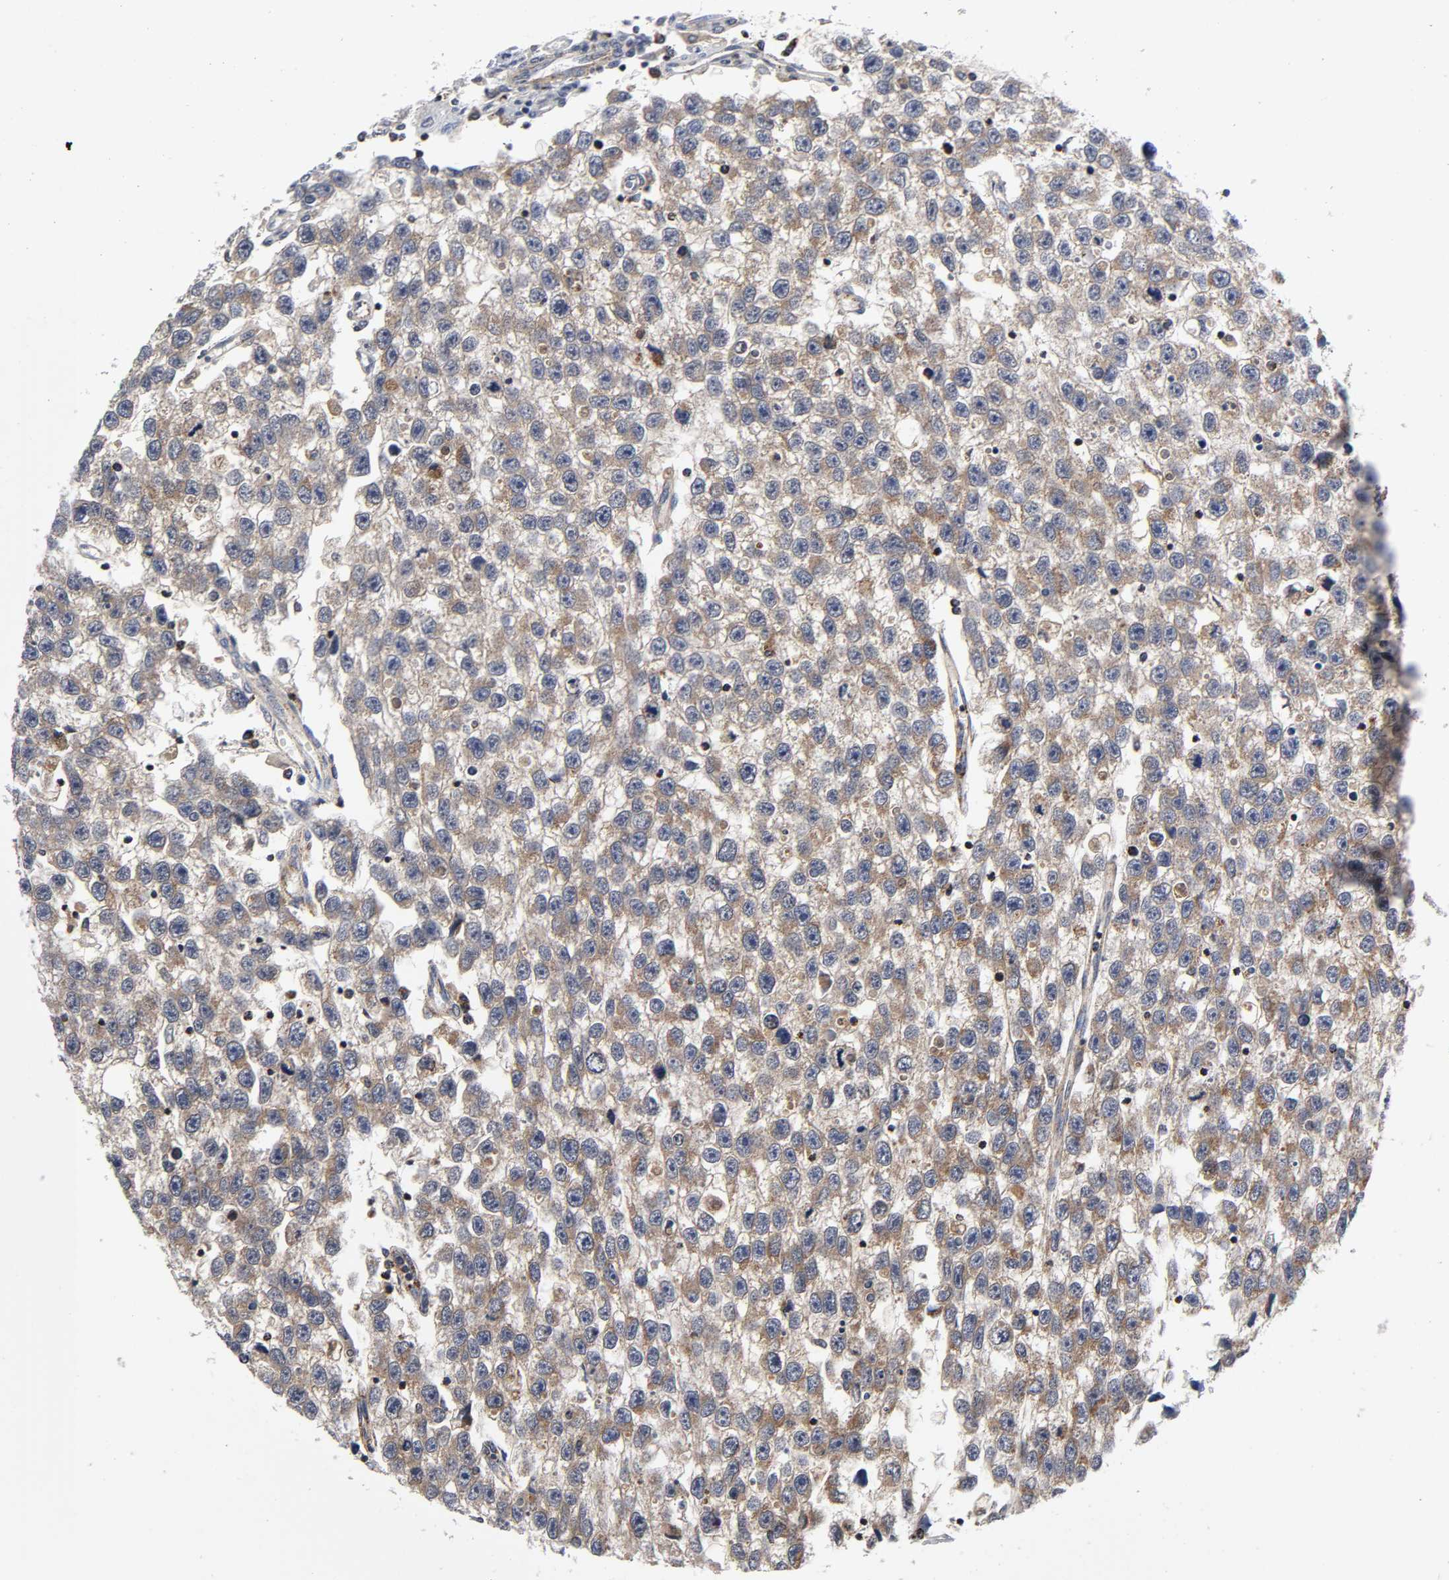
{"staining": {"intensity": "strong", "quantity": ">75%", "location": "cytoplasmic/membranous"}, "tissue": "testis cancer", "cell_type": "Tumor cells", "image_type": "cancer", "snomed": [{"axis": "morphology", "description": "Seminoma, NOS"}, {"axis": "topography", "description": "Testis"}], "caption": "A photomicrograph of human testis seminoma stained for a protein shows strong cytoplasmic/membranous brown staining in tumor cells. (brown staining indicates protein expression, while blue staining denotes nuclei).", "gene": "AOPEP", "patient": {"sex": "male", "age": 33}}